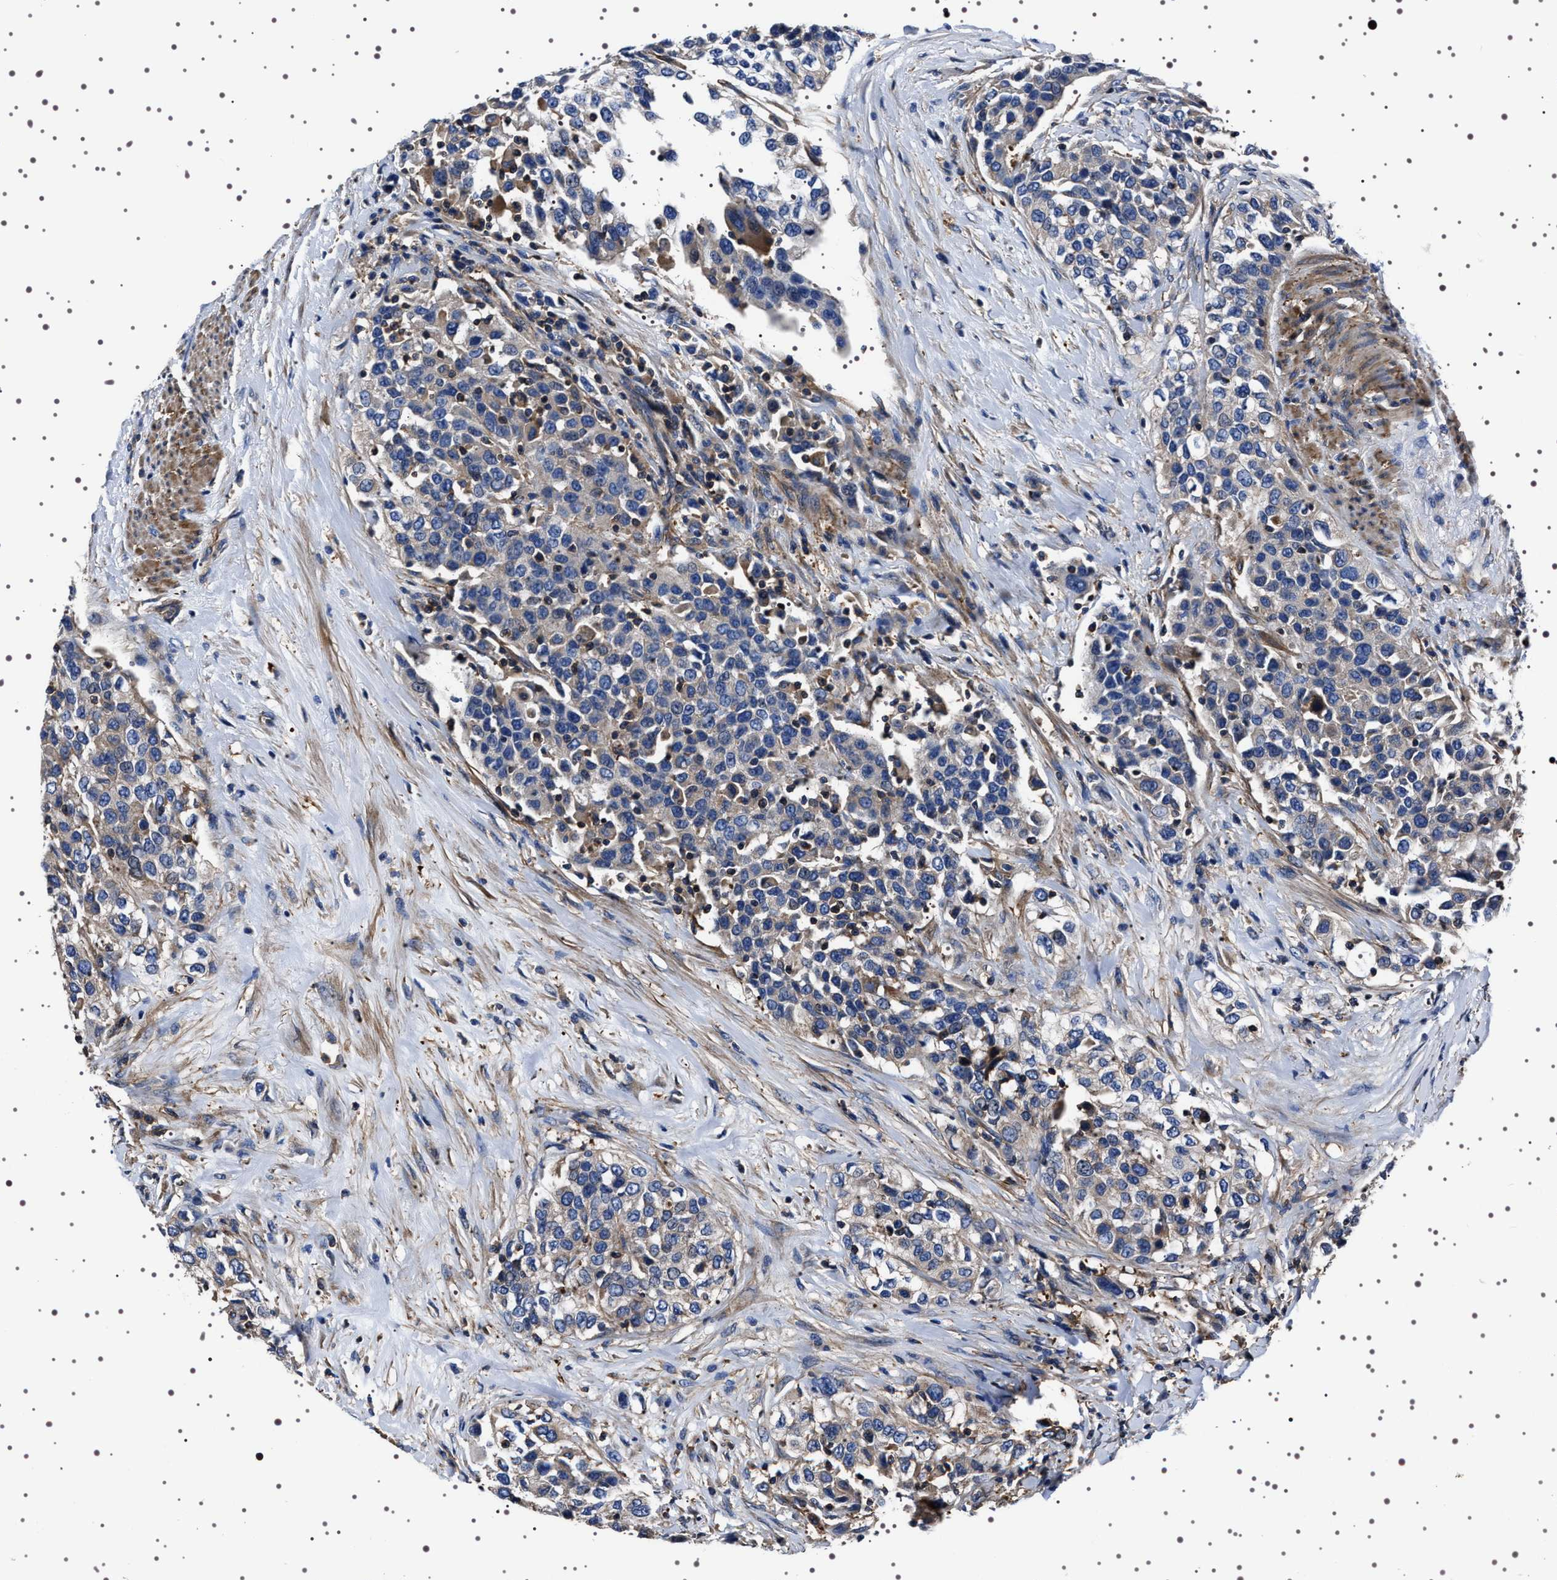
{"staining": {"intensity": "negative", "quantity": "none", "location": "none"}, "tissue": "urothelial cancer", "cell_type": "Tumor cells", "image_type": "cancer", "snomed": [{"axis": "morphology", "description": "Urothelial carcinoma, High grade"}, {"axis": "topography", "description": "Urinary bladder"}], "caption": "Immunohistochemistry image of neoplastic tissue: high-grade urothelial carcinoma stained with DAB (3,3'-diaminobenzidine) demonstrates no significant protein expression in tumor cells. The staining is performed using DAB (3,3'-diaminobenzidine) brown chromogen with nuclei counter-stained in using hematoxylin.", "gene": "WDR1", "patient": {"sex": "female", "age": 80}}